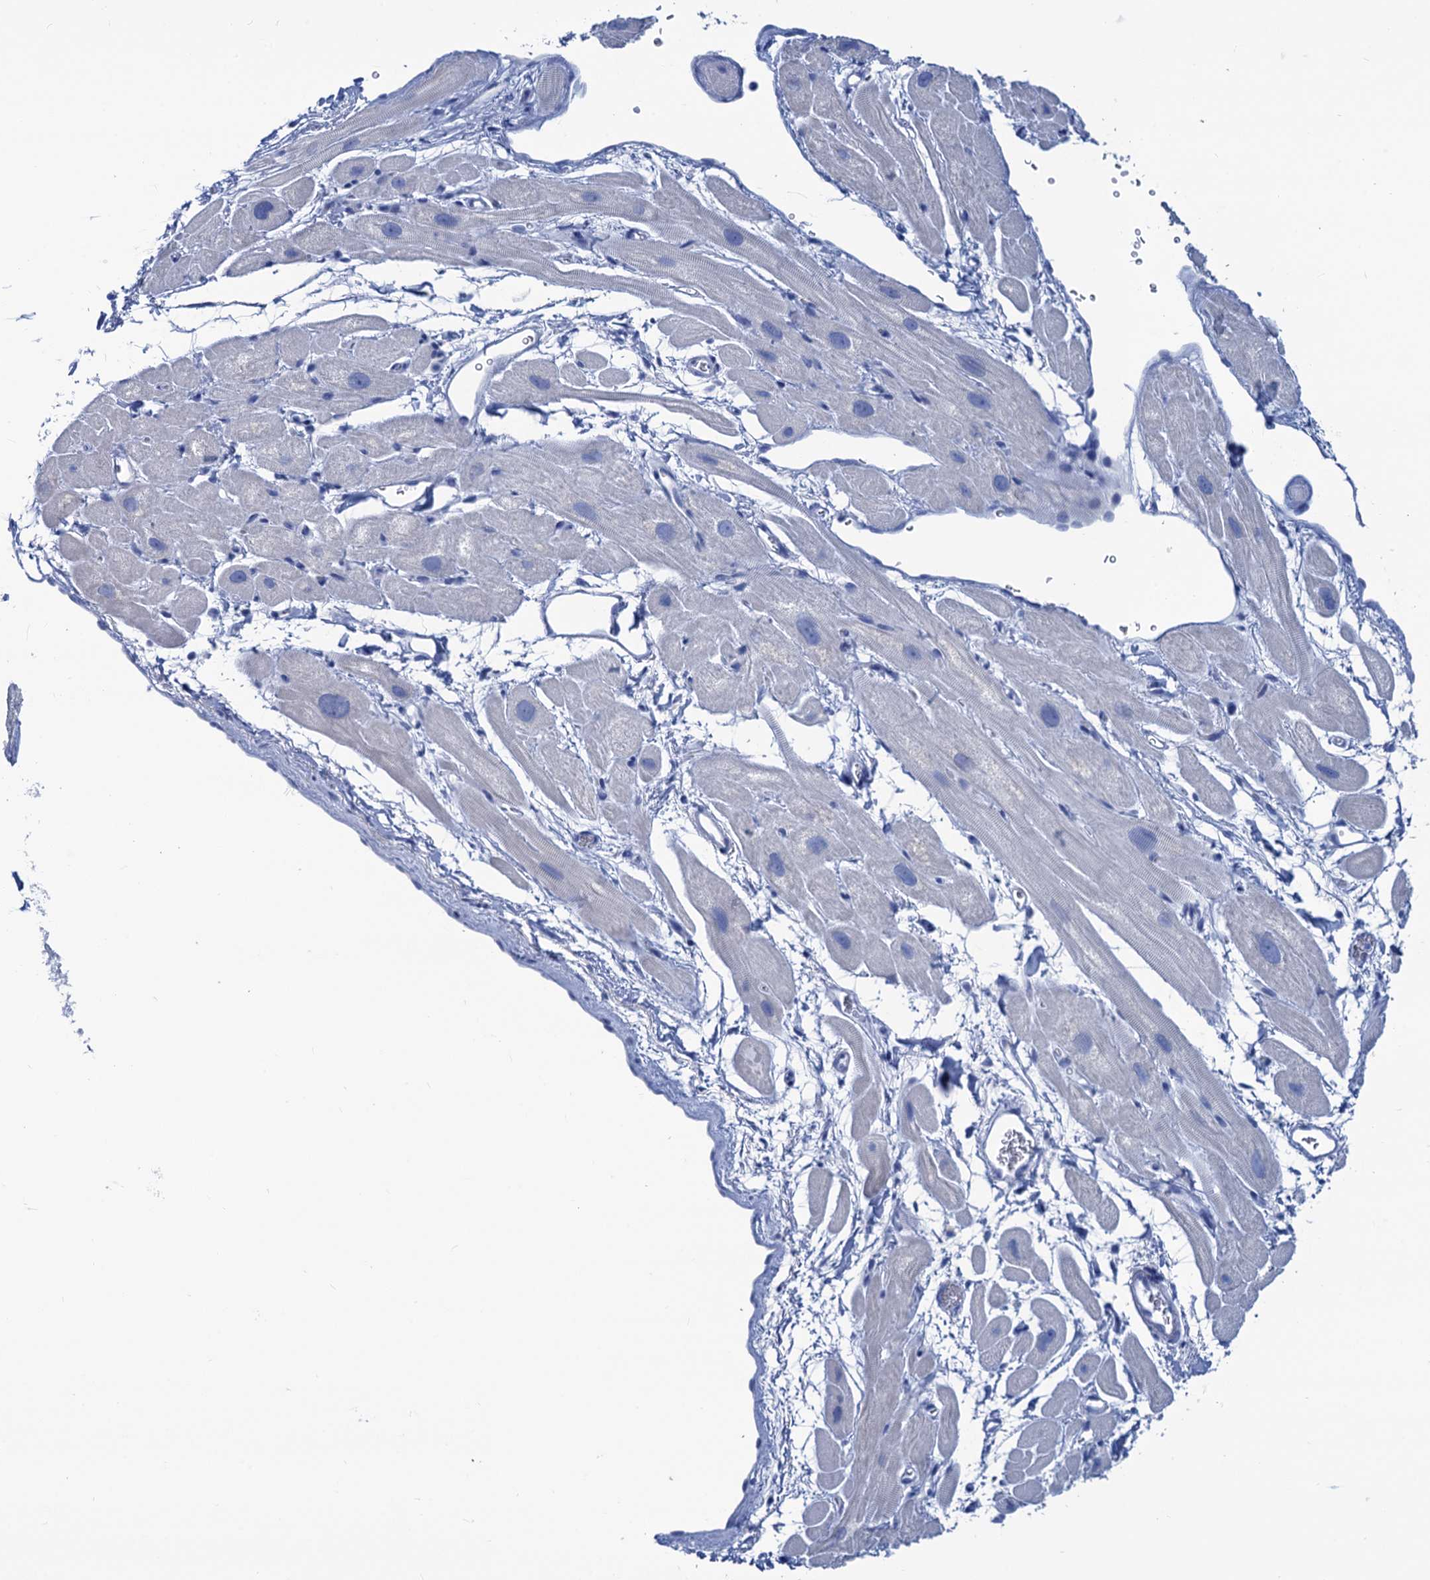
{"staining": {"intensity": "negative", "quantity": "none", "location": "none"}, "tissue": "heart muscle", "cell_type": "Cardiomyocytes", "image_type": "normal", "snomed": [{"axis": "morphology", "description": "Normal tissue, NOS"}, {"axis": "topography", "description": "Heart"}], "caption": "High power microscopy image of an IHC histopathology image of normal heart muscle, revealing no significant staining in cardiomyocytes.", "gene": "CABYR", "patient": {"sex": "male", "age": 49}}